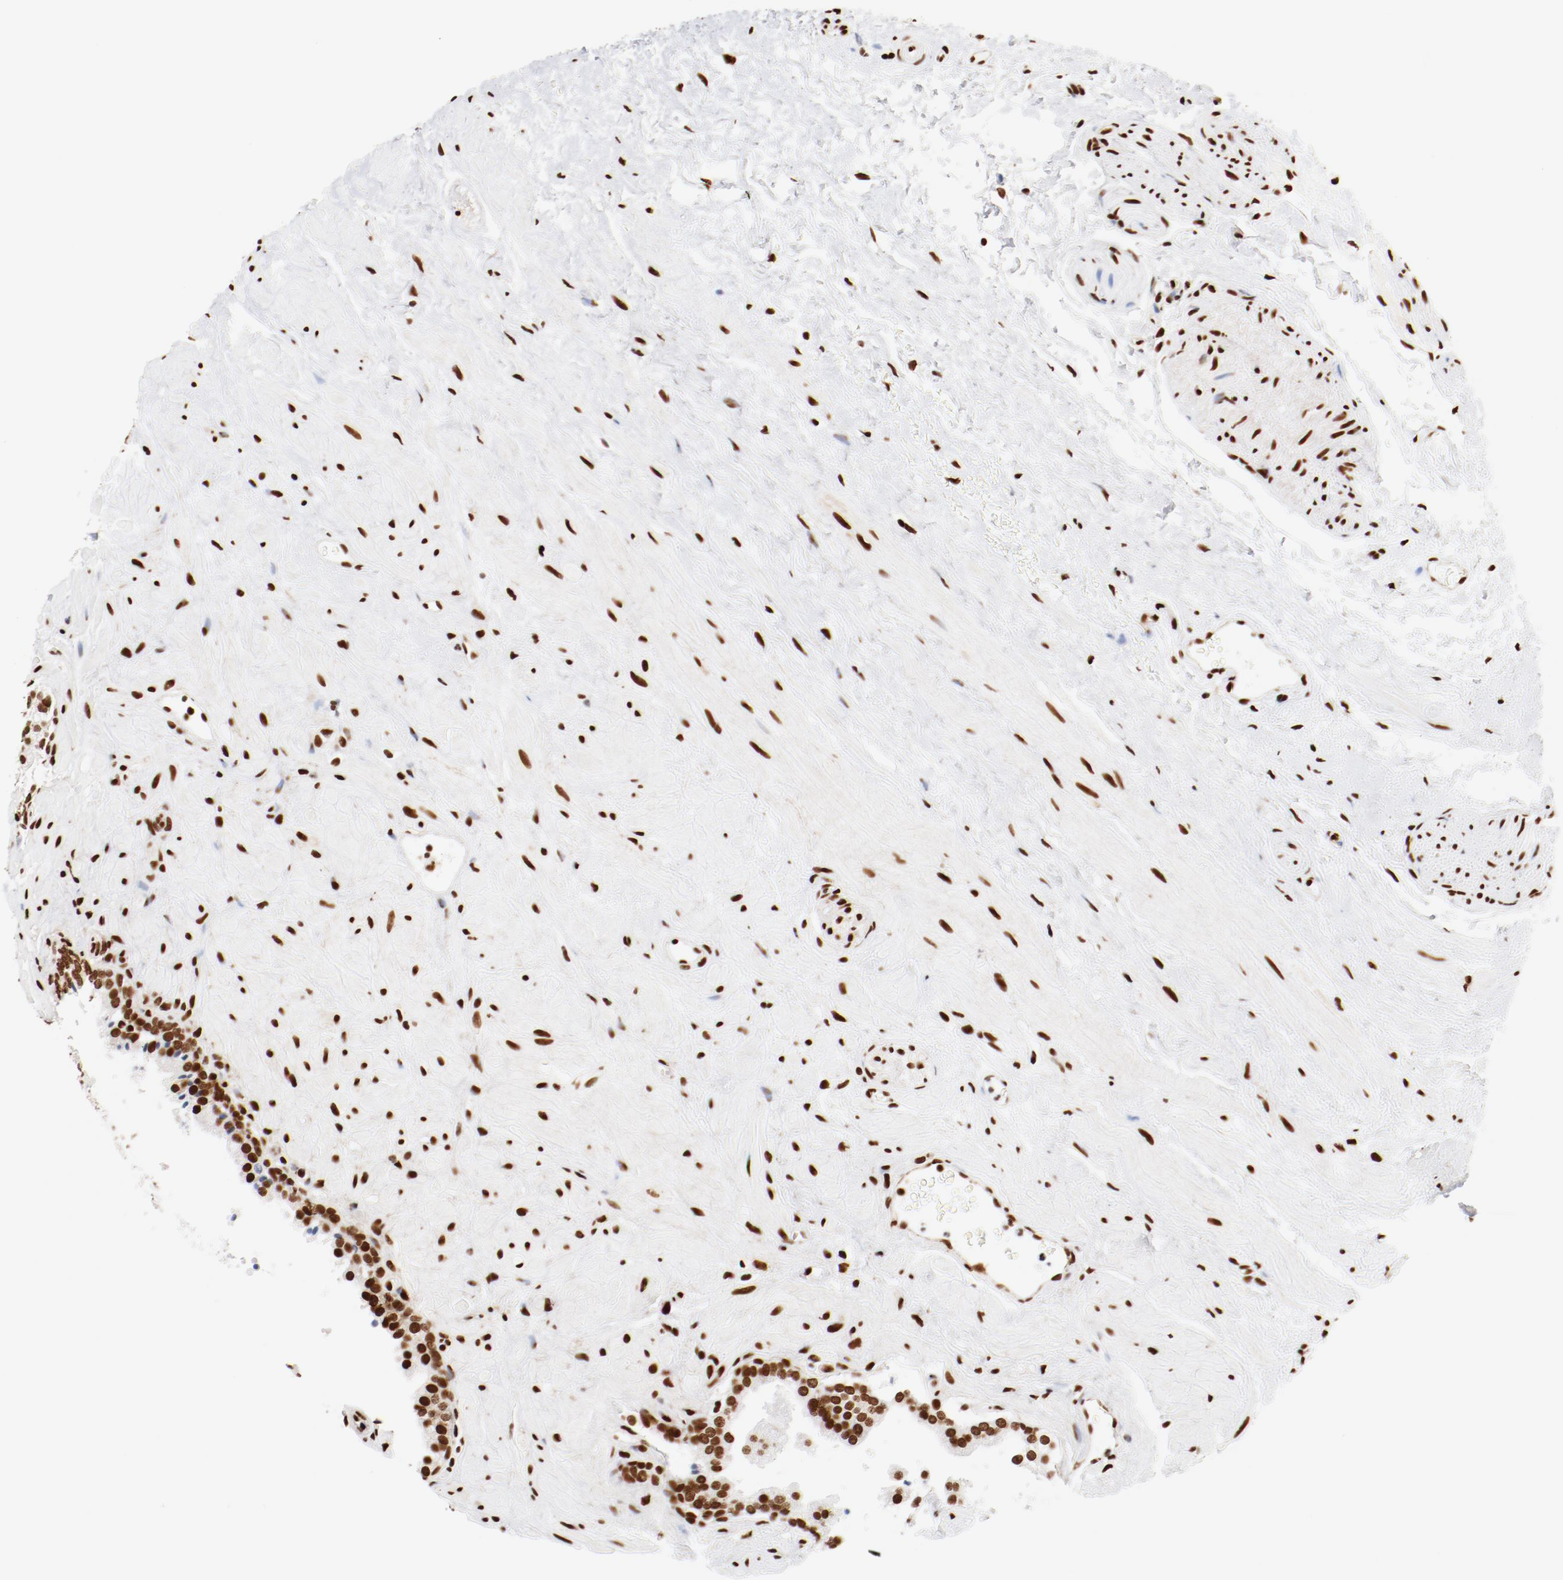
{"staining": {"intensity": "strong", "quantity": ">75%", "location": "nuclear"}, "tissue": "prostate", "cell_type": "Glandular cells", "image_type": "normal", "snomed": [{"axis": "morphology", "description": "Normal tissue, NOS"}, {"axis": "topography", "description": "Prostate"}], "caption": "Immunohistochemistry (IHC) (DAB) staining of normal human prostate exhibits strong nuclear protein positivity in about >75% of glandular cells.", "gene": "CTBP1", "patient": {"sex": "male", "age": 60}}